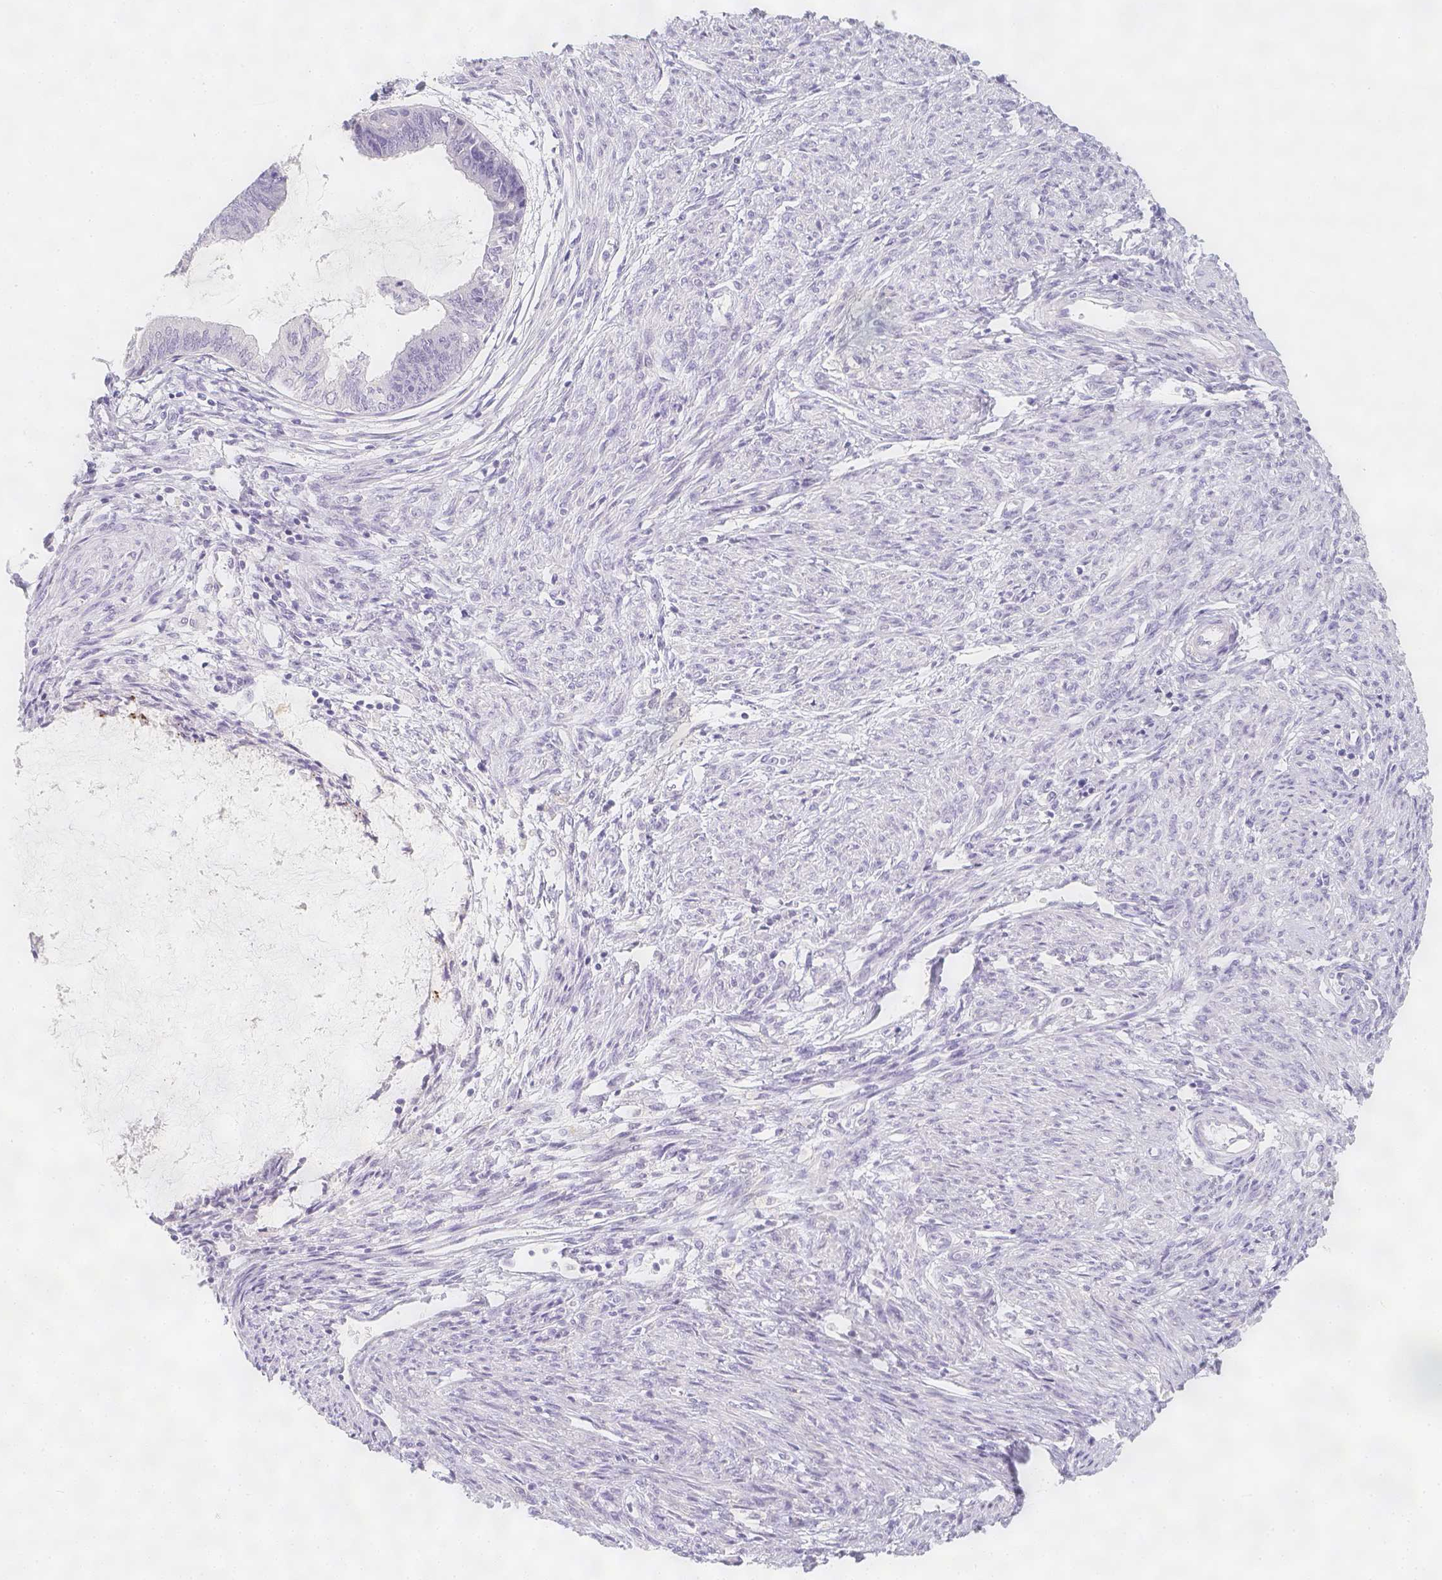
{"staining": {"intensity": "negative", "quantity": "none", "location": "none"}, "tissue": "endometrial cancer", "cell_type": "Tumor cells", "image_type": "cancer", "snomed": [{"axis": "morphology", "description": "Adenocarcinoma, NOS"}, {"axis": "topography", "description": "Endometrium"}], "caption": "Immunohistochemical staining of human endometrial cancer (adenocarcinoma) displays no significant staining in tumor cells. (Stains: DAB IHC with hematoxylin counter stain, Microscopy: brightfield microscopy at high magnification).", "gene": "SLC18A1", "patient": {"sex": "female", "age": 86}}